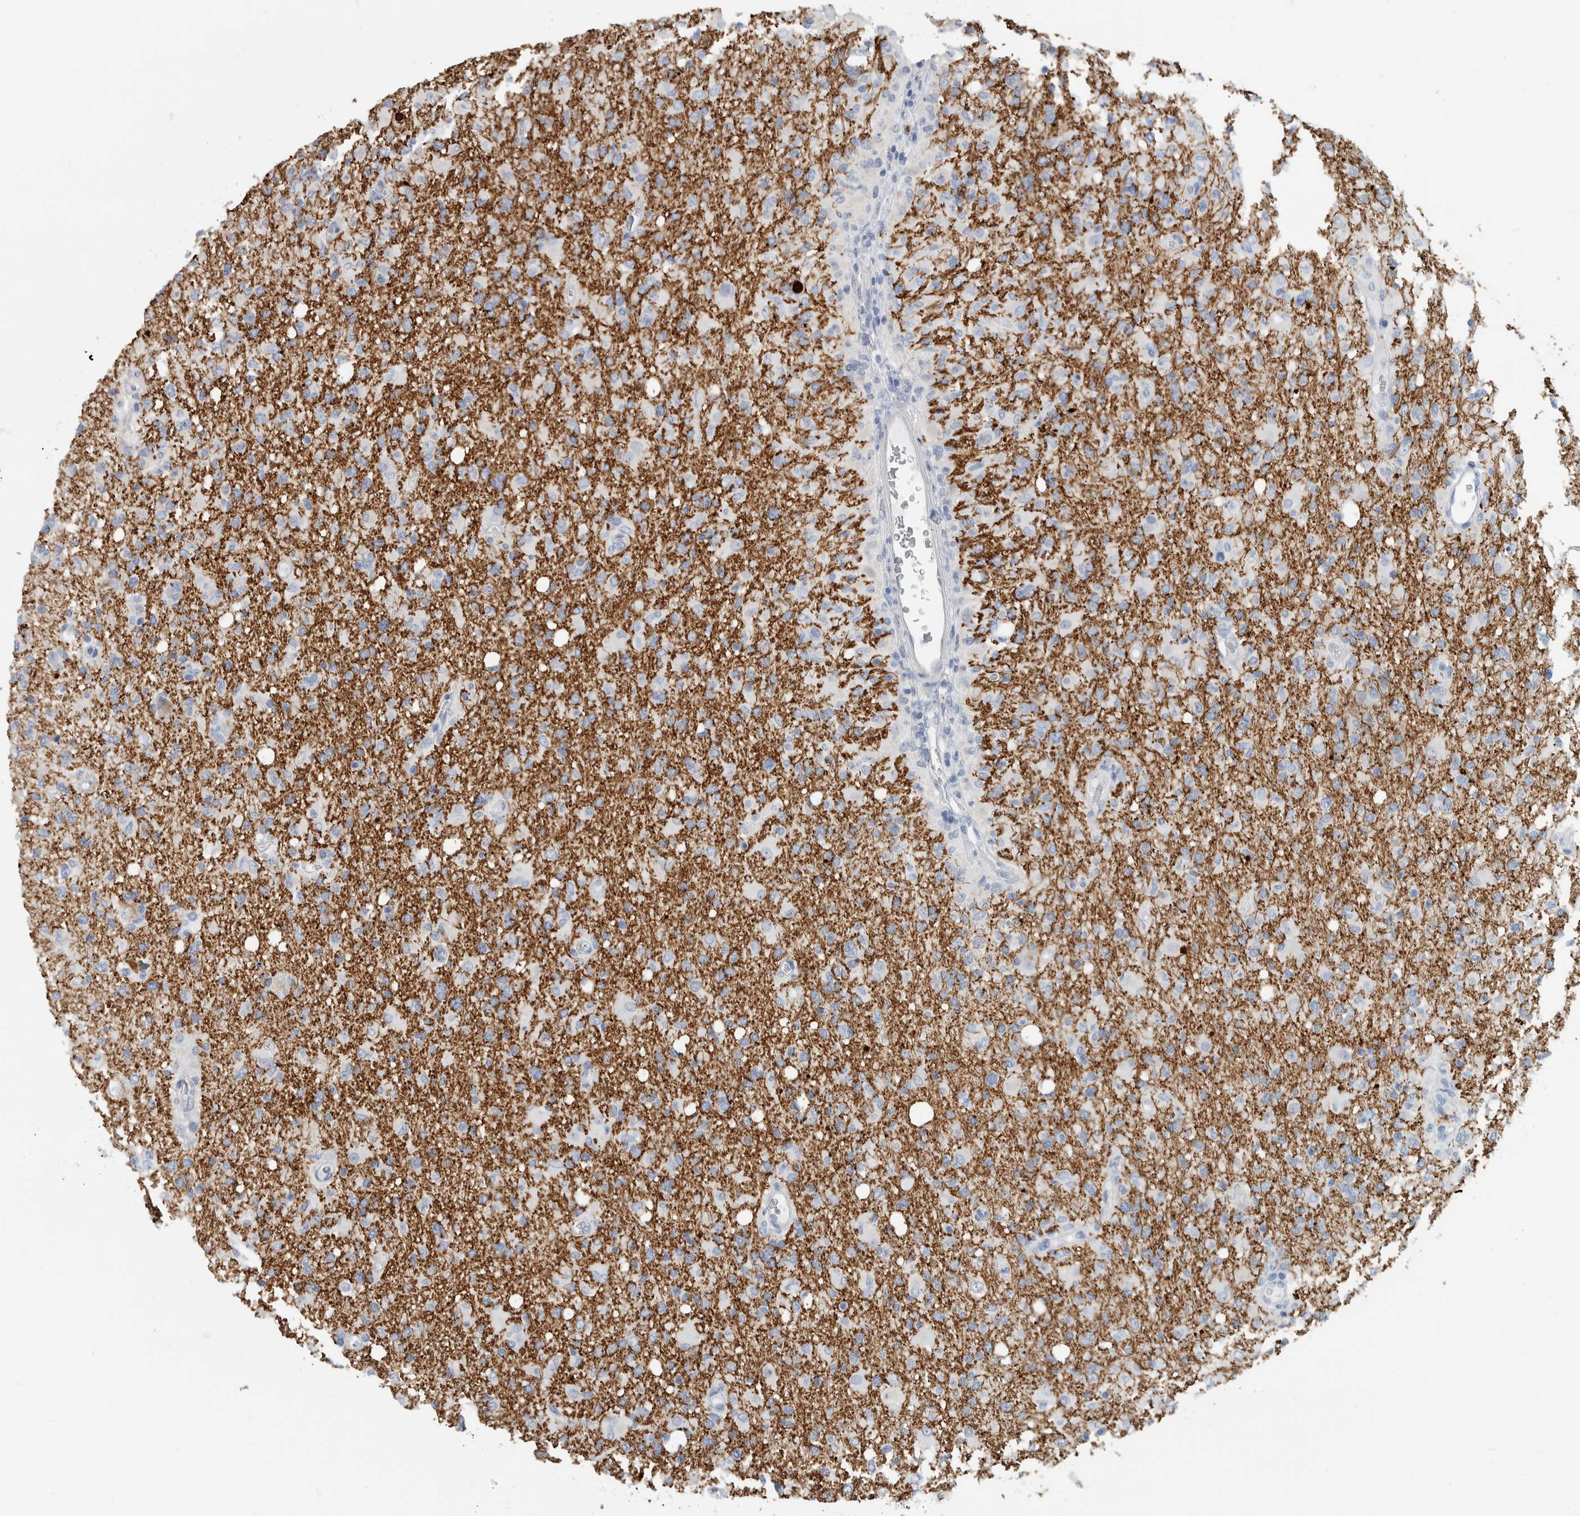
{"staining": {"intensity": "negative", "quantity": "none", "location": "none"}, "tissue": "glioma", "cell_type": "Tumor cells", "image_type": "cancer", "snomed": [{"axis": "morphology", "description": "Glioma, malignant, High grade"}, {"axis": "topography", "description": "Brain"}], "caption": "Immunohistochemical staining of glioma displays no significant positivity in tumor cells.", "gene": "NEFM", "patient": {"sex": "female", "age": 57}}